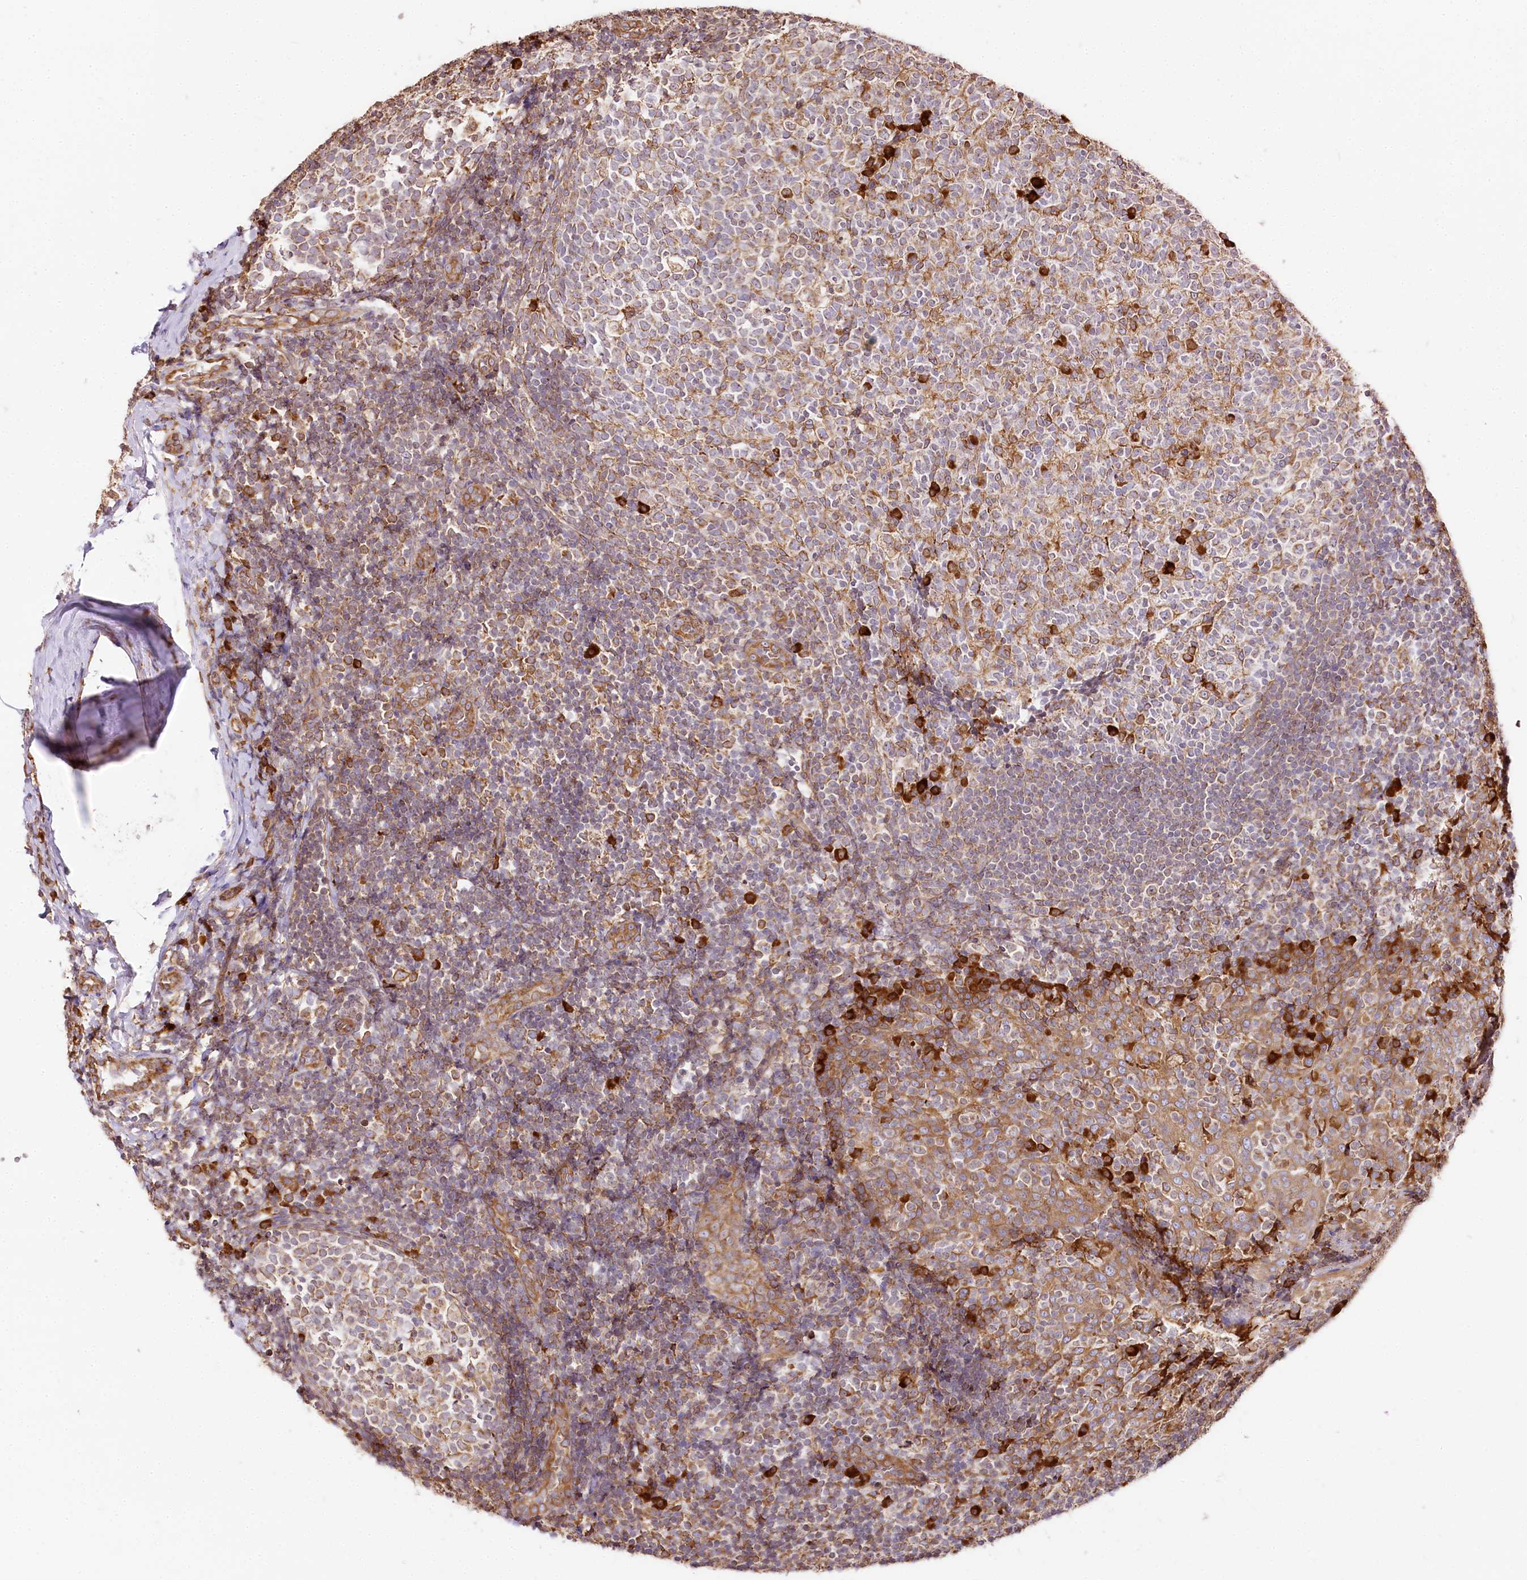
{"staining": {"intensity": "strong", "quantity": "<25%", "location": "cytoplasmic/membranous"}, "tissue": "tonsil", "cell_type": "Germinal center cells", "image_type": "normal", "snomed": [{"axis": "morphology", "description": "Normal tissue, NOS"}, {"axis": "topography", "description": "Tonsil"}], "caption": "DAB immunohistochemical staining of normal tonsil demonstrates strong cytoplasmic/membranous protein expression in approximately <25% of germinal center cells.", "gene": "CNPY2", "patient": {"sex": "female", "age": 19}}